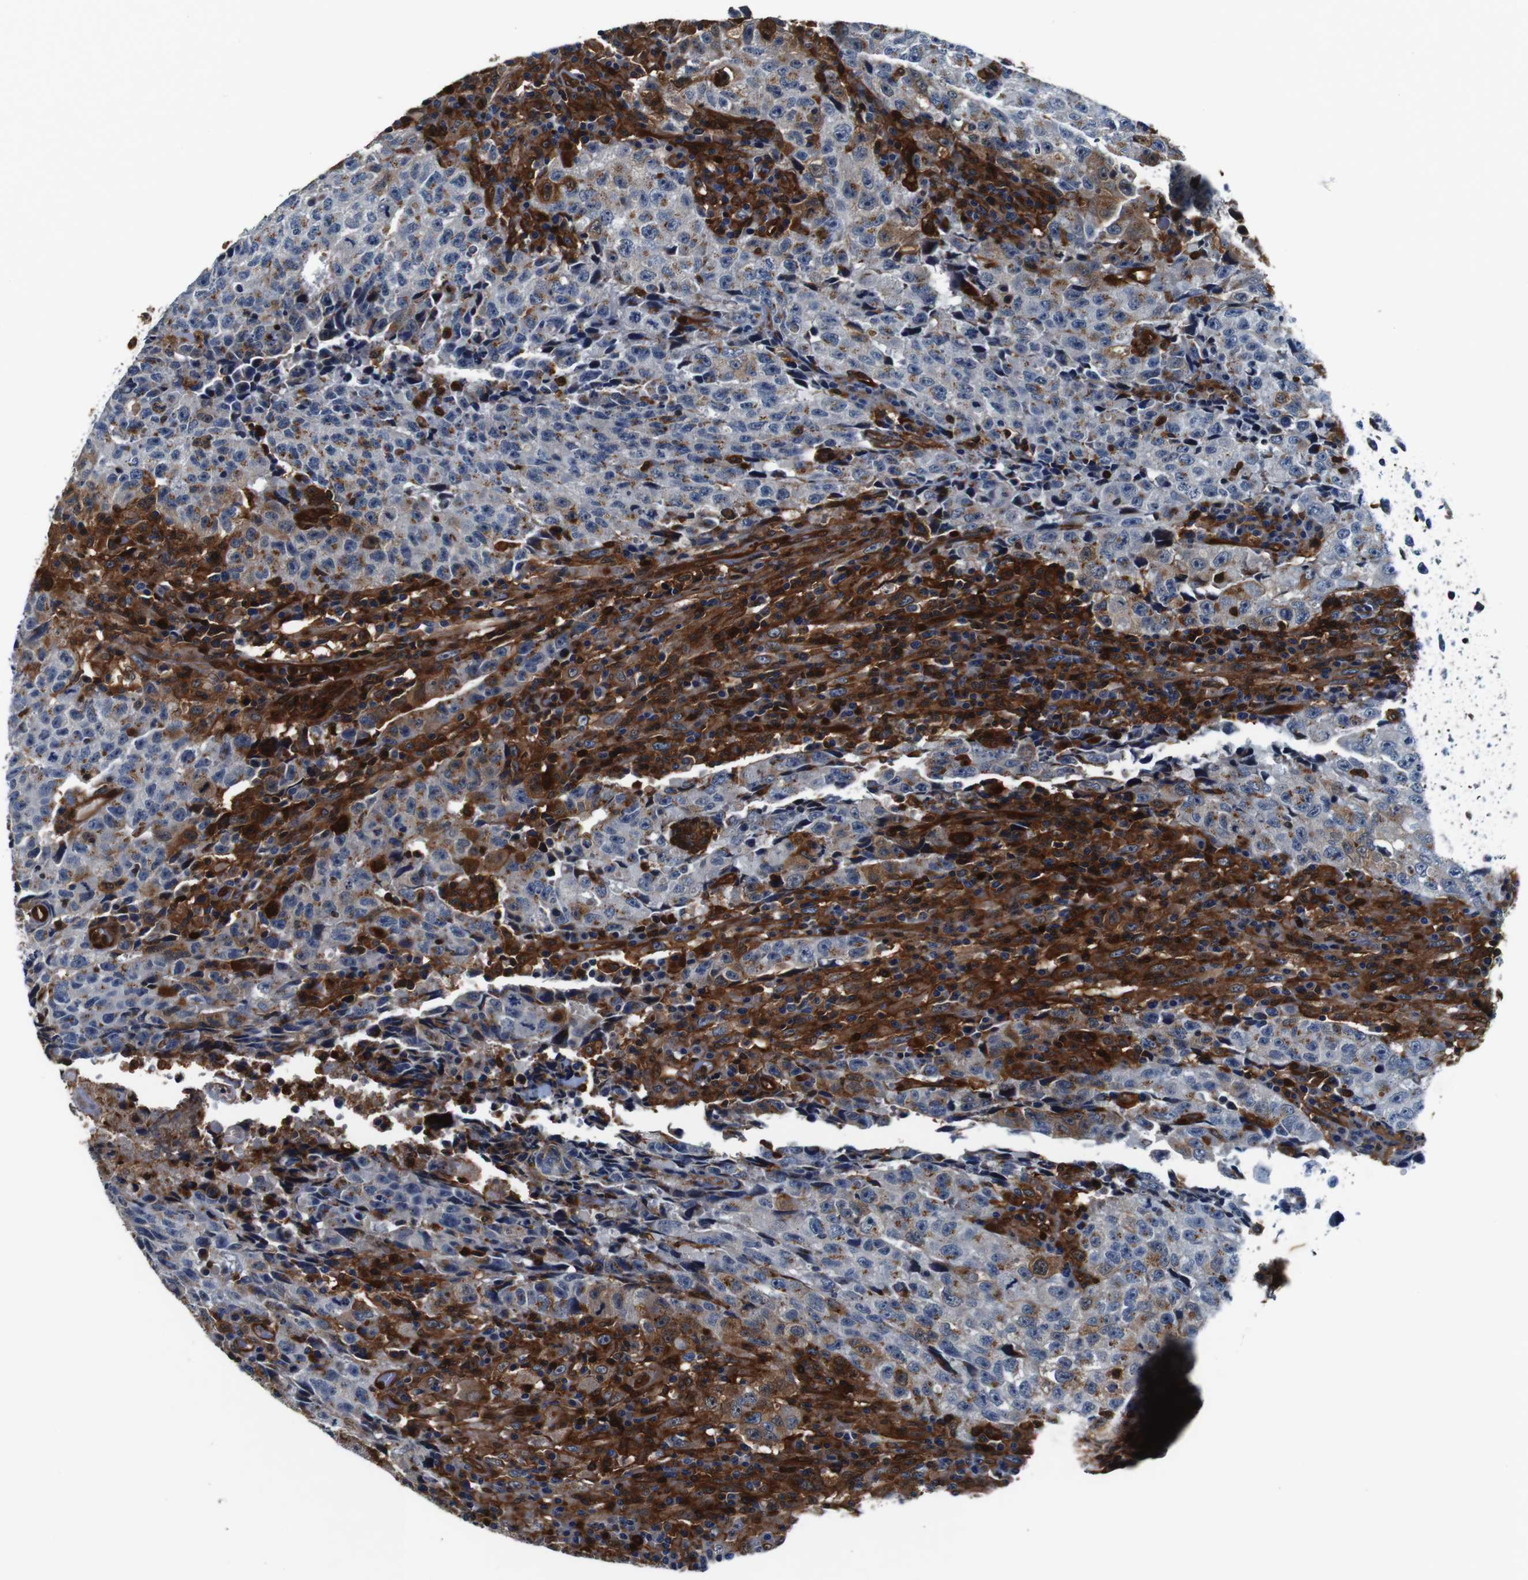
{"staining": {"intensity": "strong", "quantity": "<25%", "location": "cytoplasmic/membranous"}, "tissue": "testis cancer", "cell_type": "Tumor cells", "image_type": "cancer", "snomed": [{"axis": "morphology", "description": "Necrosis, NOS"}, {"axis": "morphology", "description": "Carcinoma, Embryonal, NOS"}, {"axis": "topography", "description": "Testis"}], "caption": "A photomicrograph of human testis cancer (embryonal carcinoma) stained for a protein displays strong cytoplasmic/membranous brown staining in tumor cells.", "gene": "ANXA1", "patient": {"sex": "male", "age": 19}}